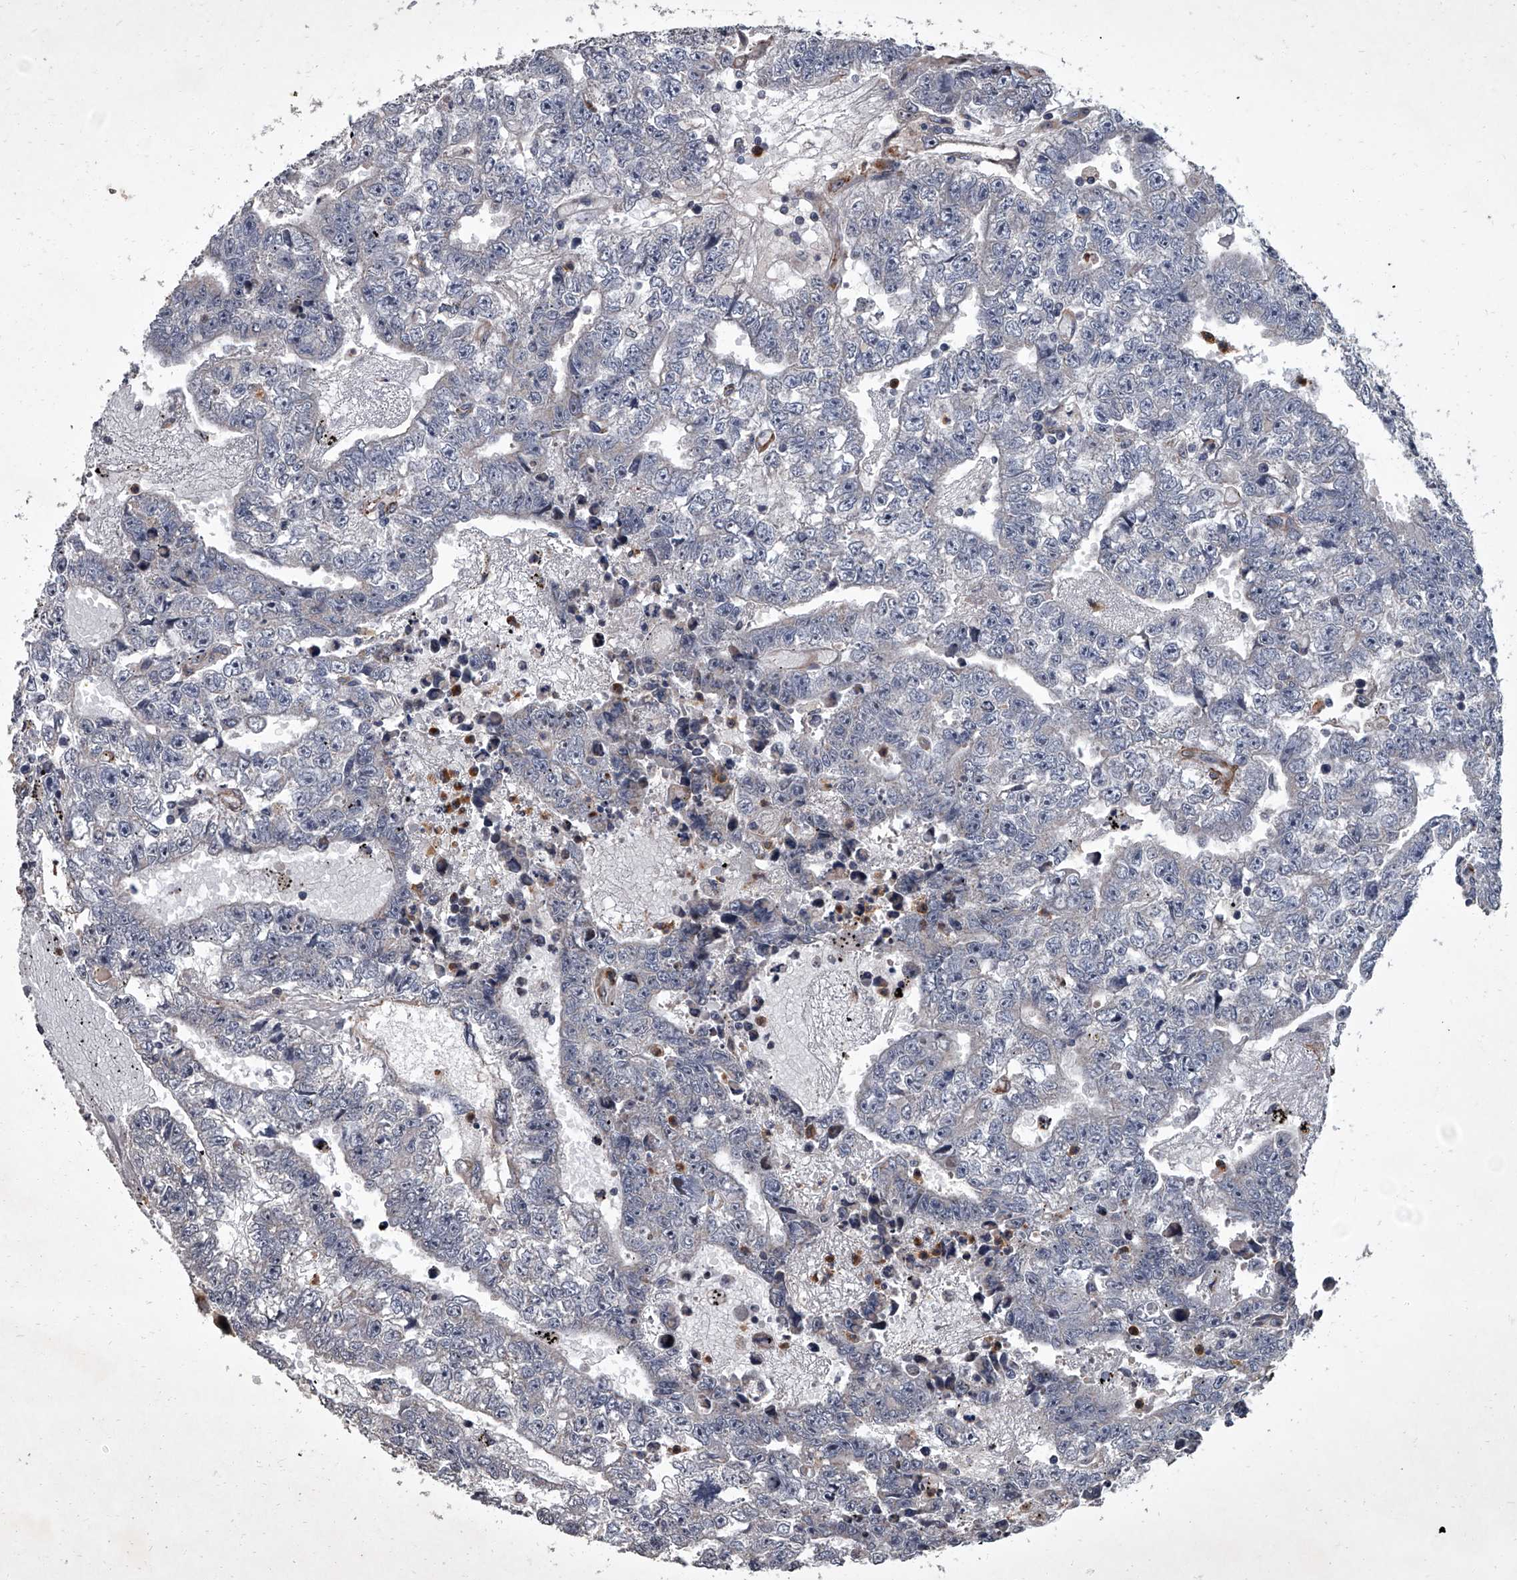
{"staining": {"intensity": "negative", "quantity": "none", "location": "none"}, "tissue": "testis cancer", "cell_type": "Tumor cells", "image_type": "cancer", "snomed": [{"axis": "morphology", "description": "Carcinoma, Embryonal, NOS"}, {"axis": "topography", "description": "Testis"}], "caption": "This is an IHC histopathology image of embryonal carcinoma (testis). There is no positivity in tumor cells.", "gene": "SIRT4", "patient": {"sex": "male", "age": 25}}